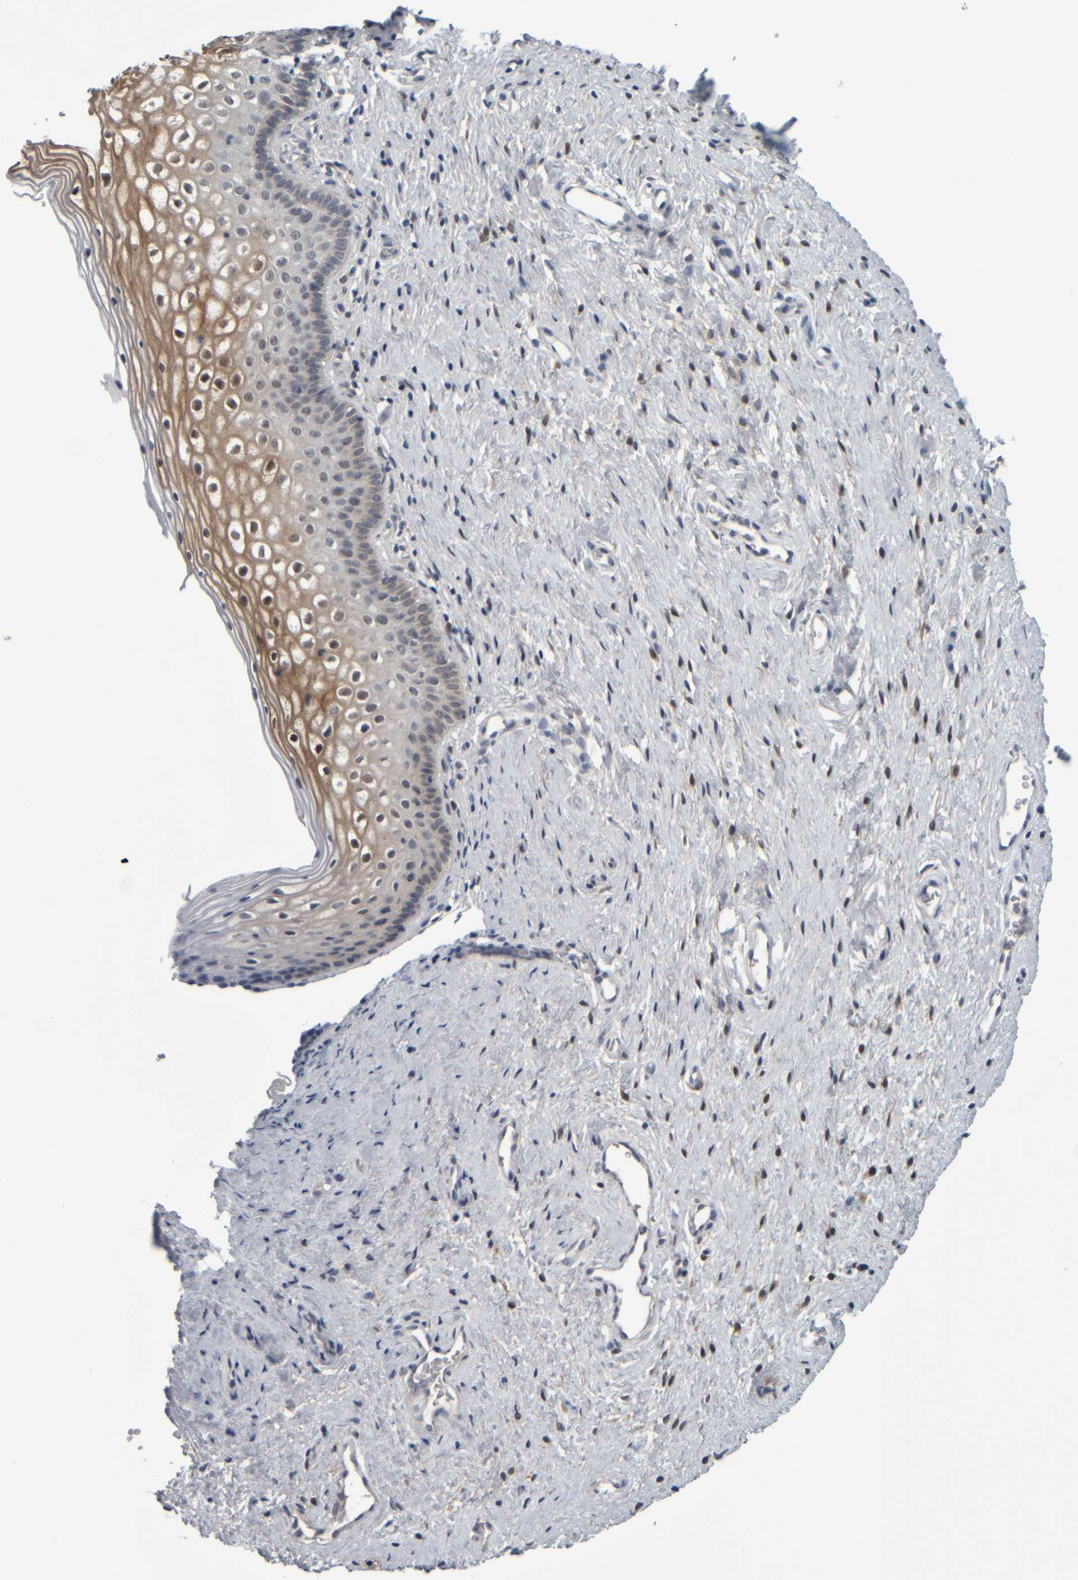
{"staining": {"intensity": "moderate", "quantity": ">75%", "location": "cytoplasmic/membranous"}, "tissue": "cervix", "cell_type": "Glandular cells", "image_type": "normal", "snomed": [{"axis": "morphology", "description": "Normal tissue, NOS"}, {"axis": "topography", "description": "Cervix"}], "caption": "Brown immunohistochemical staining in unremarkable human cervix displays moderate cytoplasmic/membranous expression in about >75% of glandular cells. (IHC, brightfield microscopy, high magnification).", "gene": "COL14A1", "patient": {"sex": "female", "age": 27}}